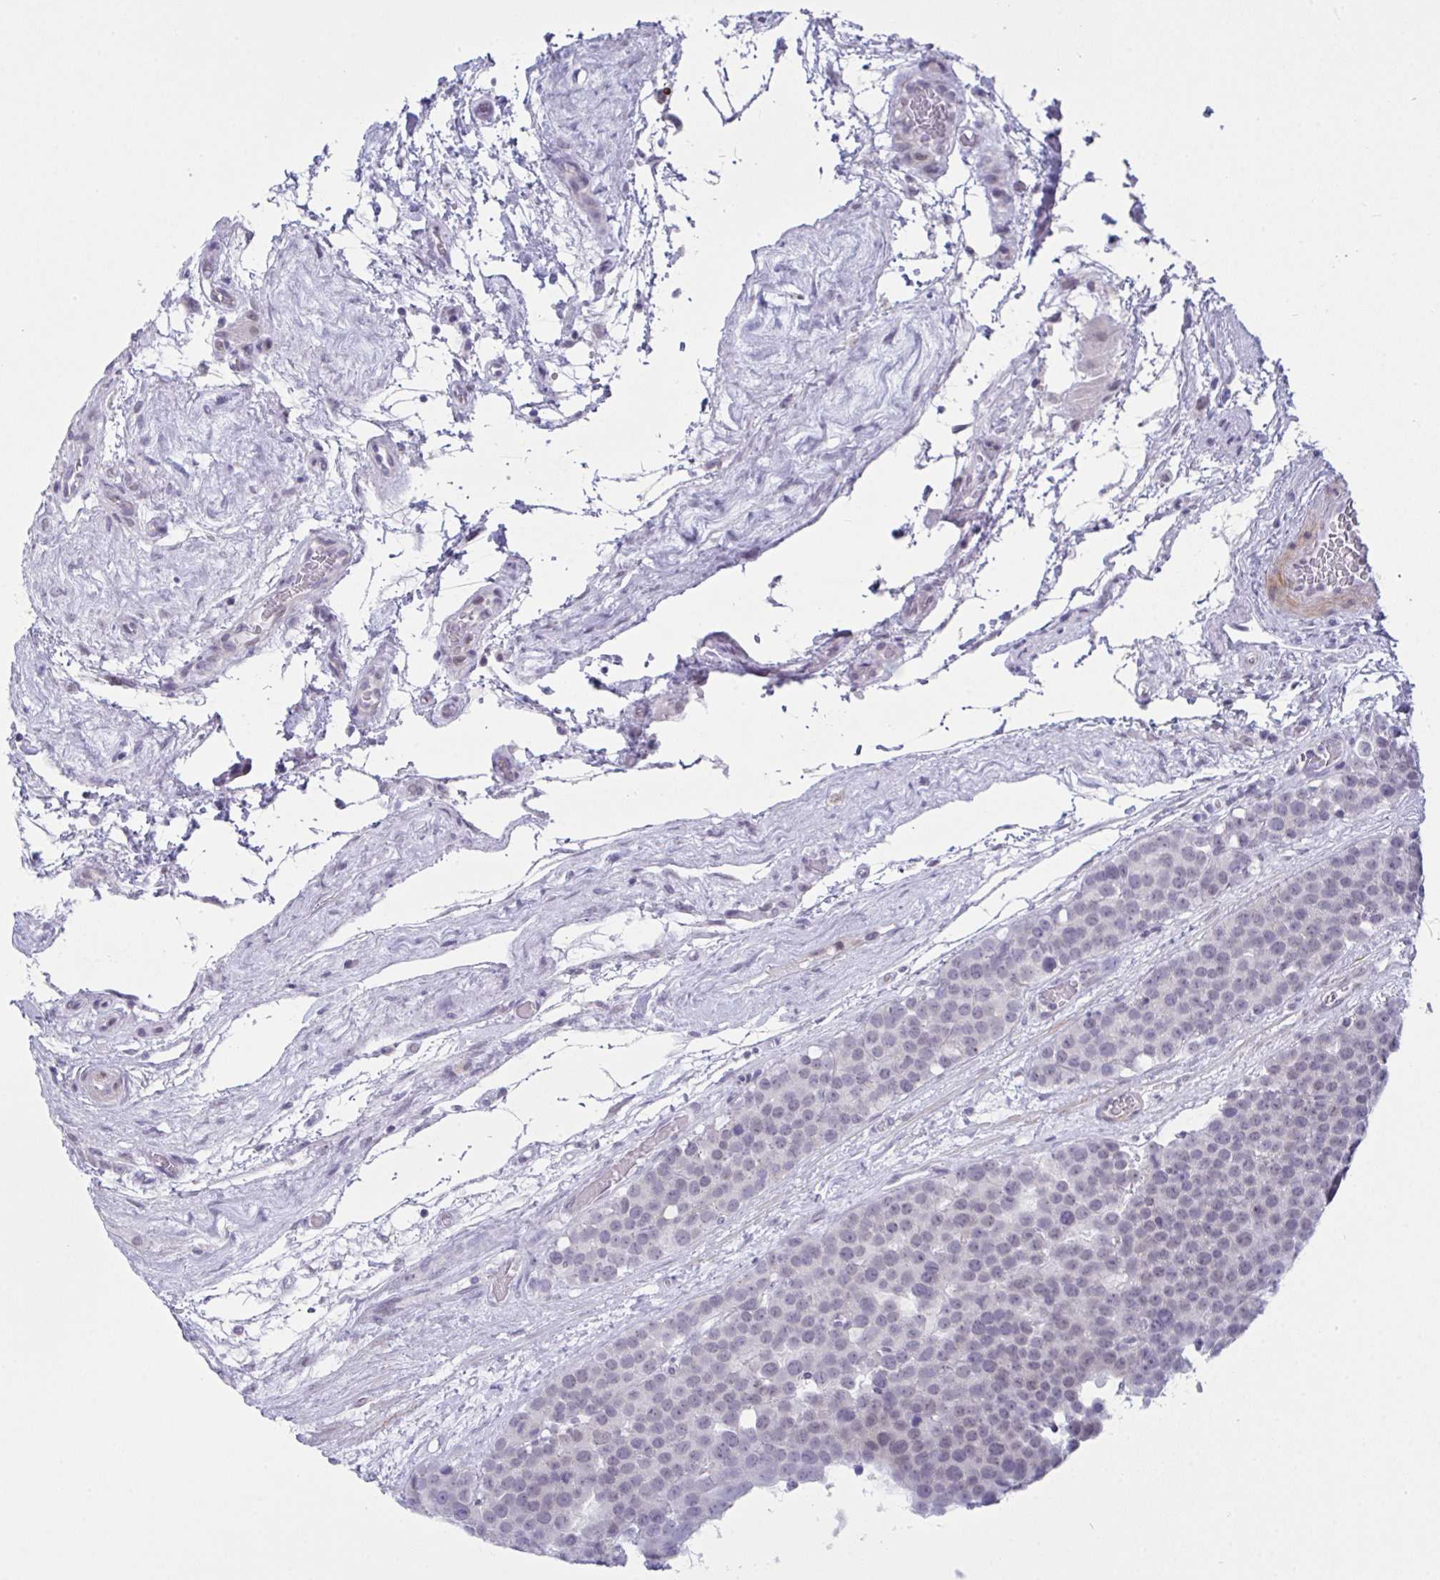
{"staining": {"intensity": "weak", "quantity": "<25%", "location": "nuclear"}, "tissue": "testis cancer", "cell_type": "Tumor cells", "image_type": "cancer", "snomed": [{"axis": "morphology", "description": "Seminoma, NOS"}, {"axis": "topography", "description": "Testis"}], "caption": "High magnification brightfield microscopy of seminoma (testis) stained with DAB (brown) and counterstained with hematoxylin (blue): tumor cells show no significant expression. (DAB immunohistochemistry with hematoxylin counter stain).", "gene": "FBXL22", "patient": {"sex": "male", "age": 71}}